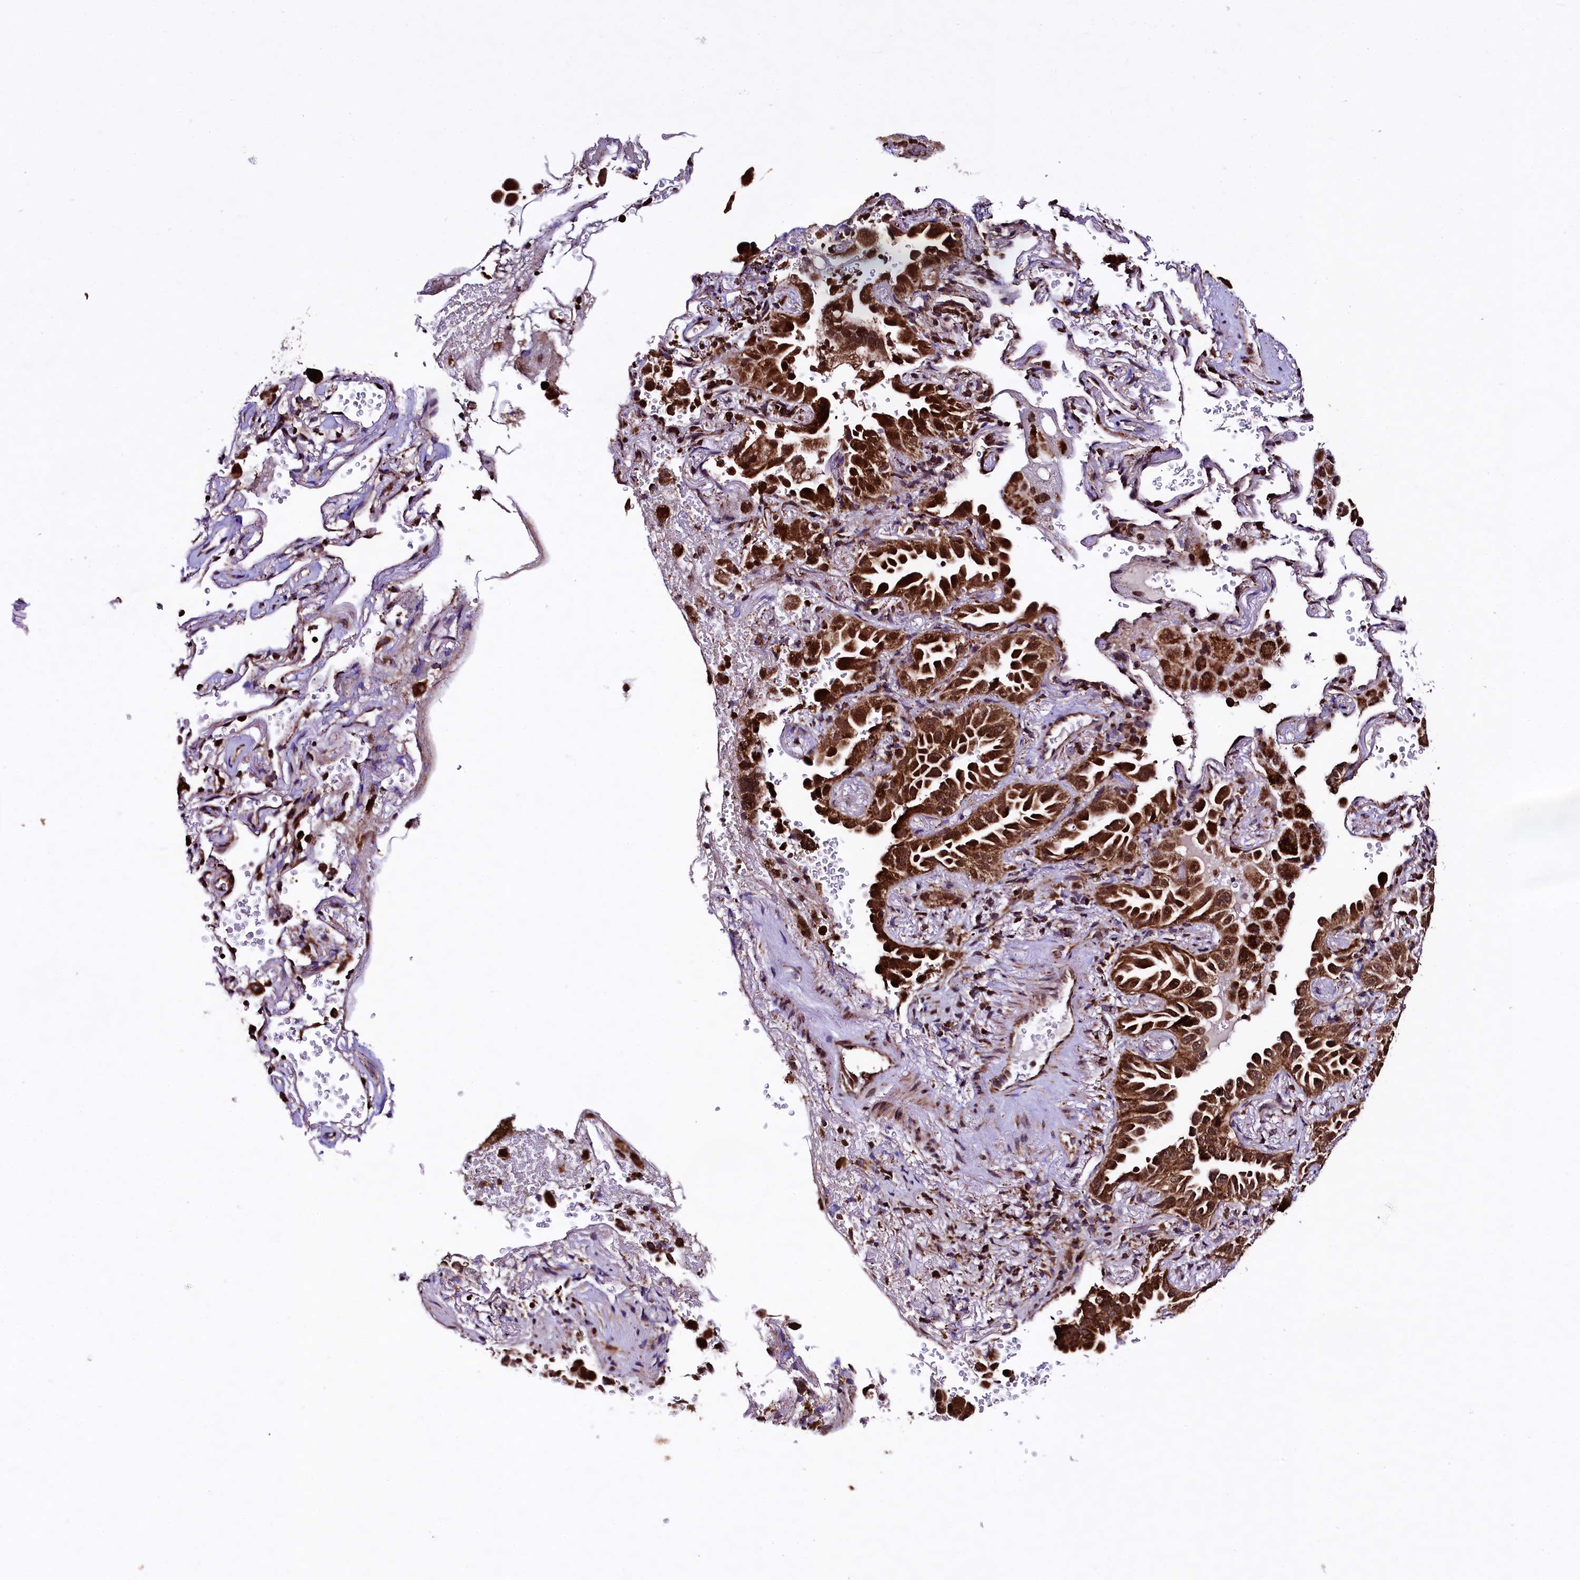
{"staining": {"intensity": "strong", "quantity": ">75%", "location": "cytoplasmic/membranous"}, "tissue": "lung cancer", "cell_type": "Tumor cells", "image_type": "cancer", "snomed": [{"axis": "morphology", "description": "Adenocarcinoma, NOS"}, {"axis": "topography", "description": "Lung"}], "caption": "Lung cancer stained with DAB (3,3'-diaminobenzidine) immunohistochemistry (IHC) displays high levels of strong cytoplasmic/membranous staining in about >75% of tumor cells.", "gene": "KLC2", "patient": {"sex": "female", "age": 69}}